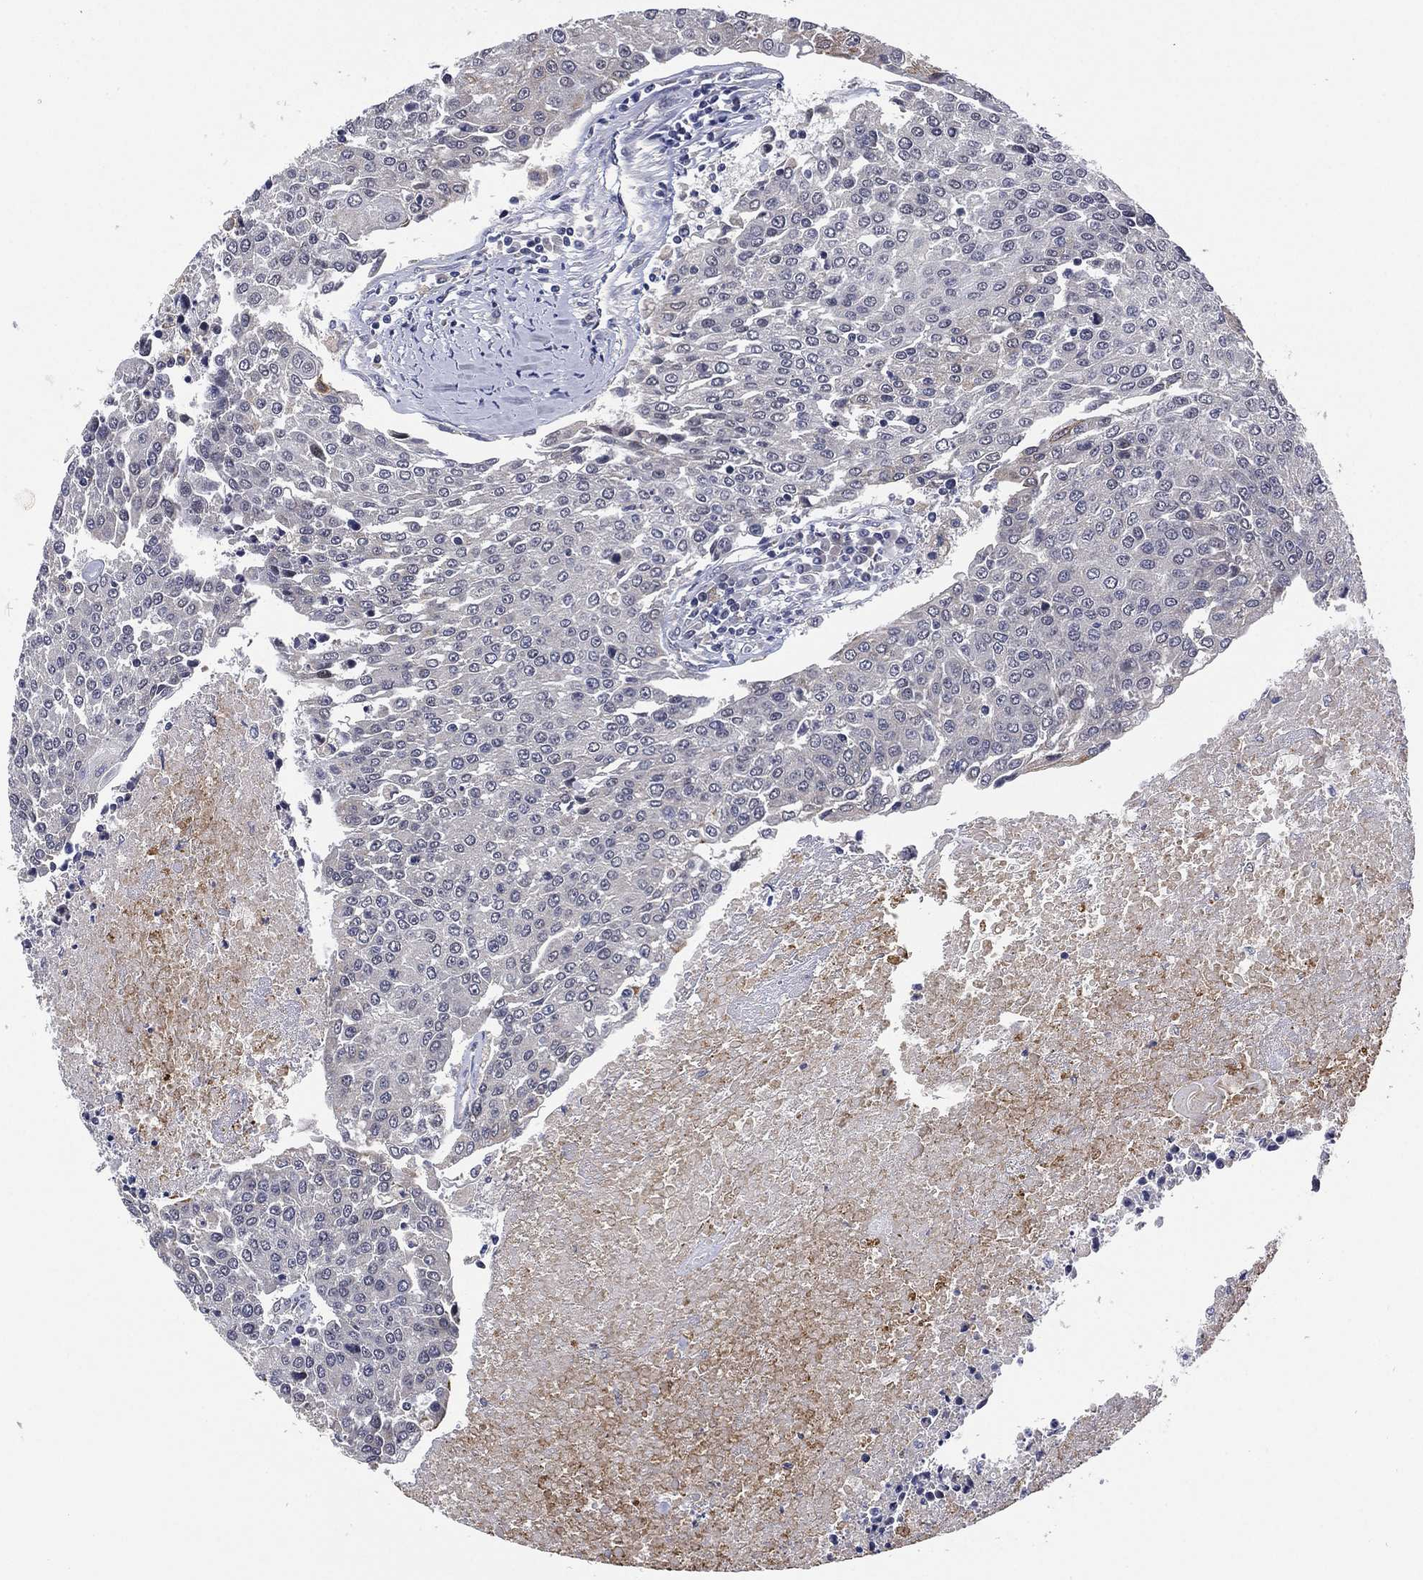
{"staining": {"intensity": "negative", "quantity": "none", "location": "none"}, "tissue": "urothelial cancer", "cell_type": "Tumor cells", "image_type": "cancer", "snomed": [{"axis": "morphology", "description": "Urothelial carcinoma, High grade"}, {"axis": "topography", "description": "Urinary bladder"}], "caption": "This photomicrograph is of urothelial cancer stained with IHC to label a protein in brown with the nuclei are counter-stained blue. There is no positivity in tumor cells.", "gene": "SELENOO", "patient": {"sex": "female", "age": 85}}